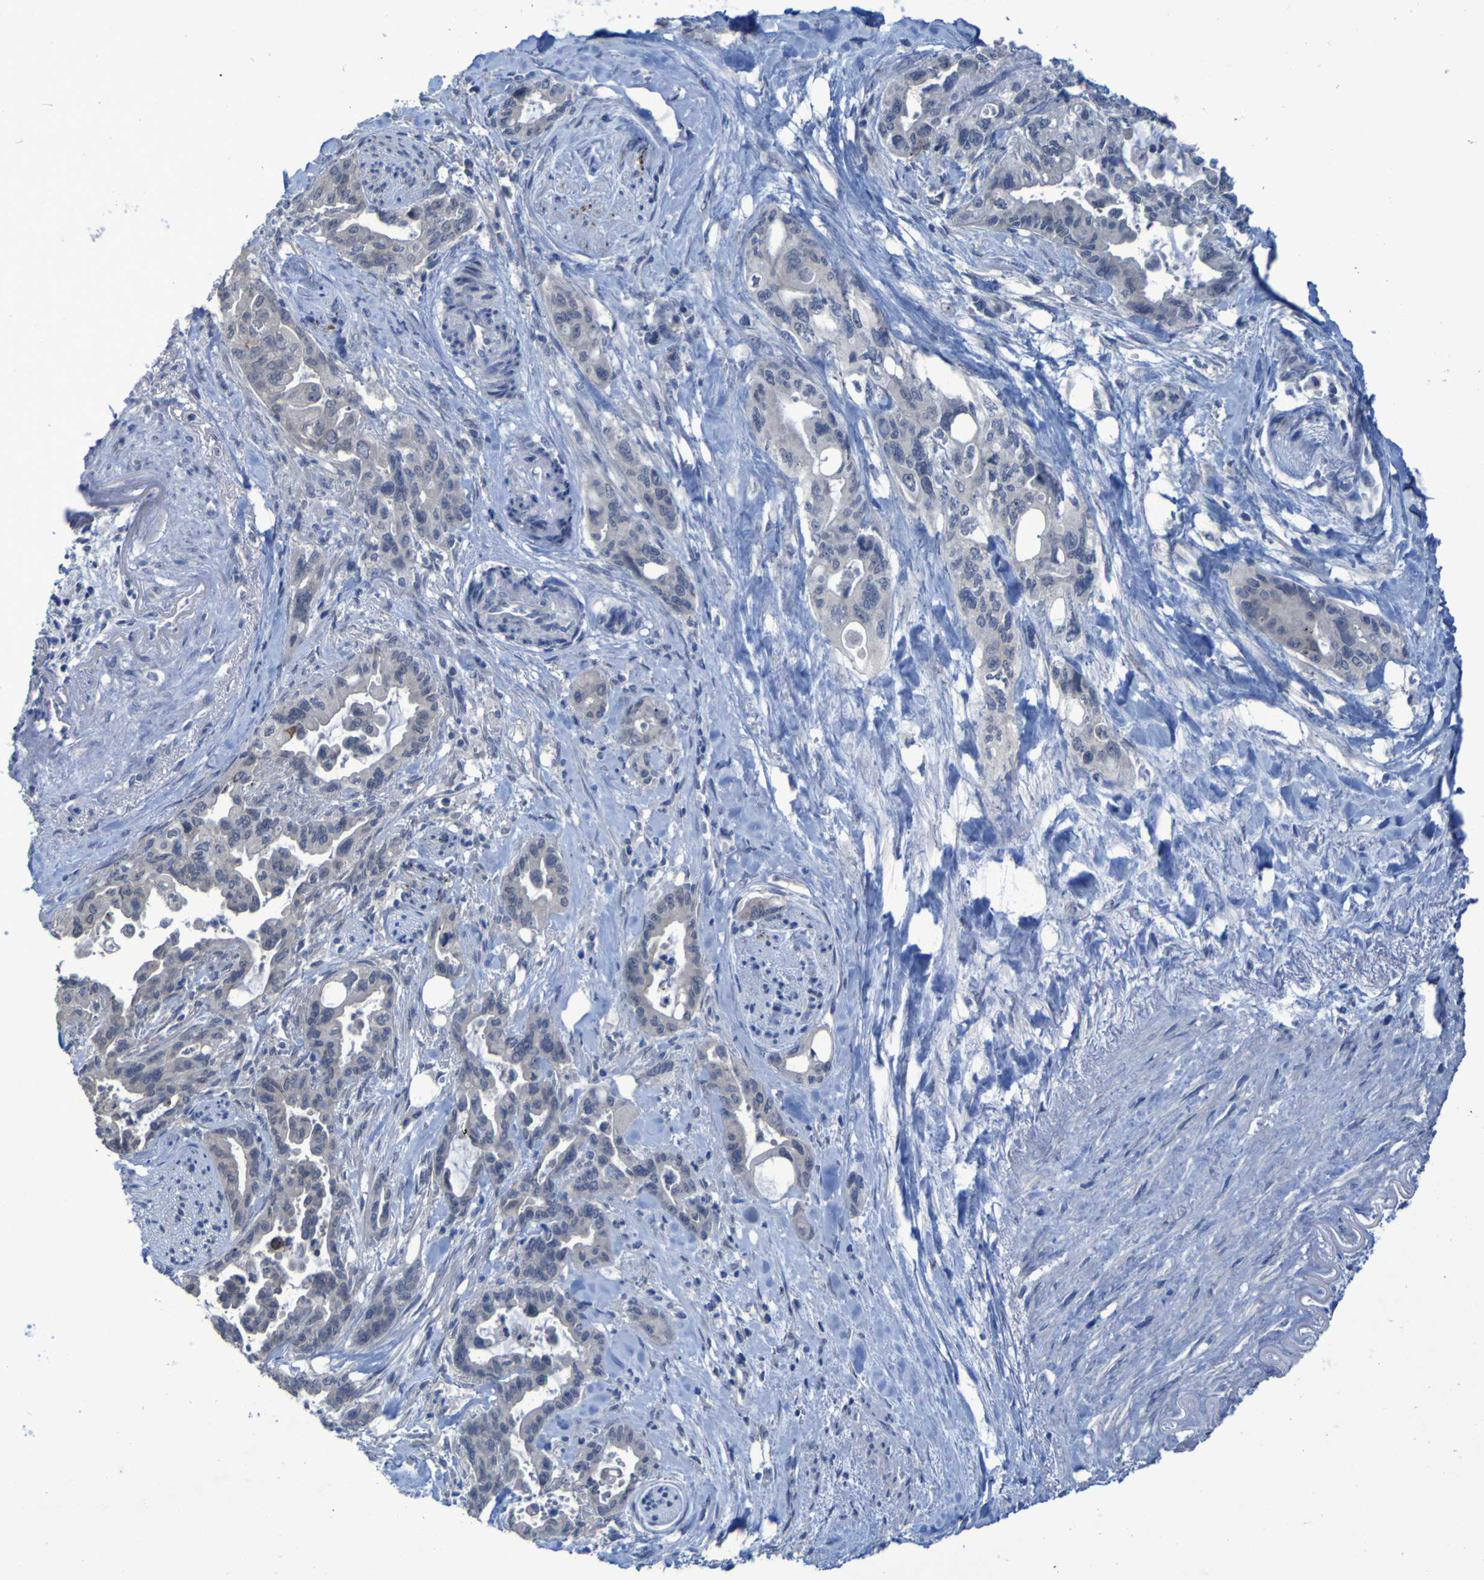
{"staining": {"intensity": "strong", "quantity": "25%-75%", "location": "cytoplasmic/membranous"}, "tissue": "pancreatic cancer", "cell_type": "Tumor cells", "image_type": "cancer", "snomed": [{"axis": "morphology", "description": "Adenocarcinoma, NOS"}, {"axis": "topography", "description": "Pancreas"}], "caption": "Immunohistochemical staining of human pancreatic adenocarcinoma exhibits strong cytoplasmic/membranous protein staining in about 25%-75% of tumor cells.", "gene": "CLDN18", "patient": {"sex": "male", "age": 70}}